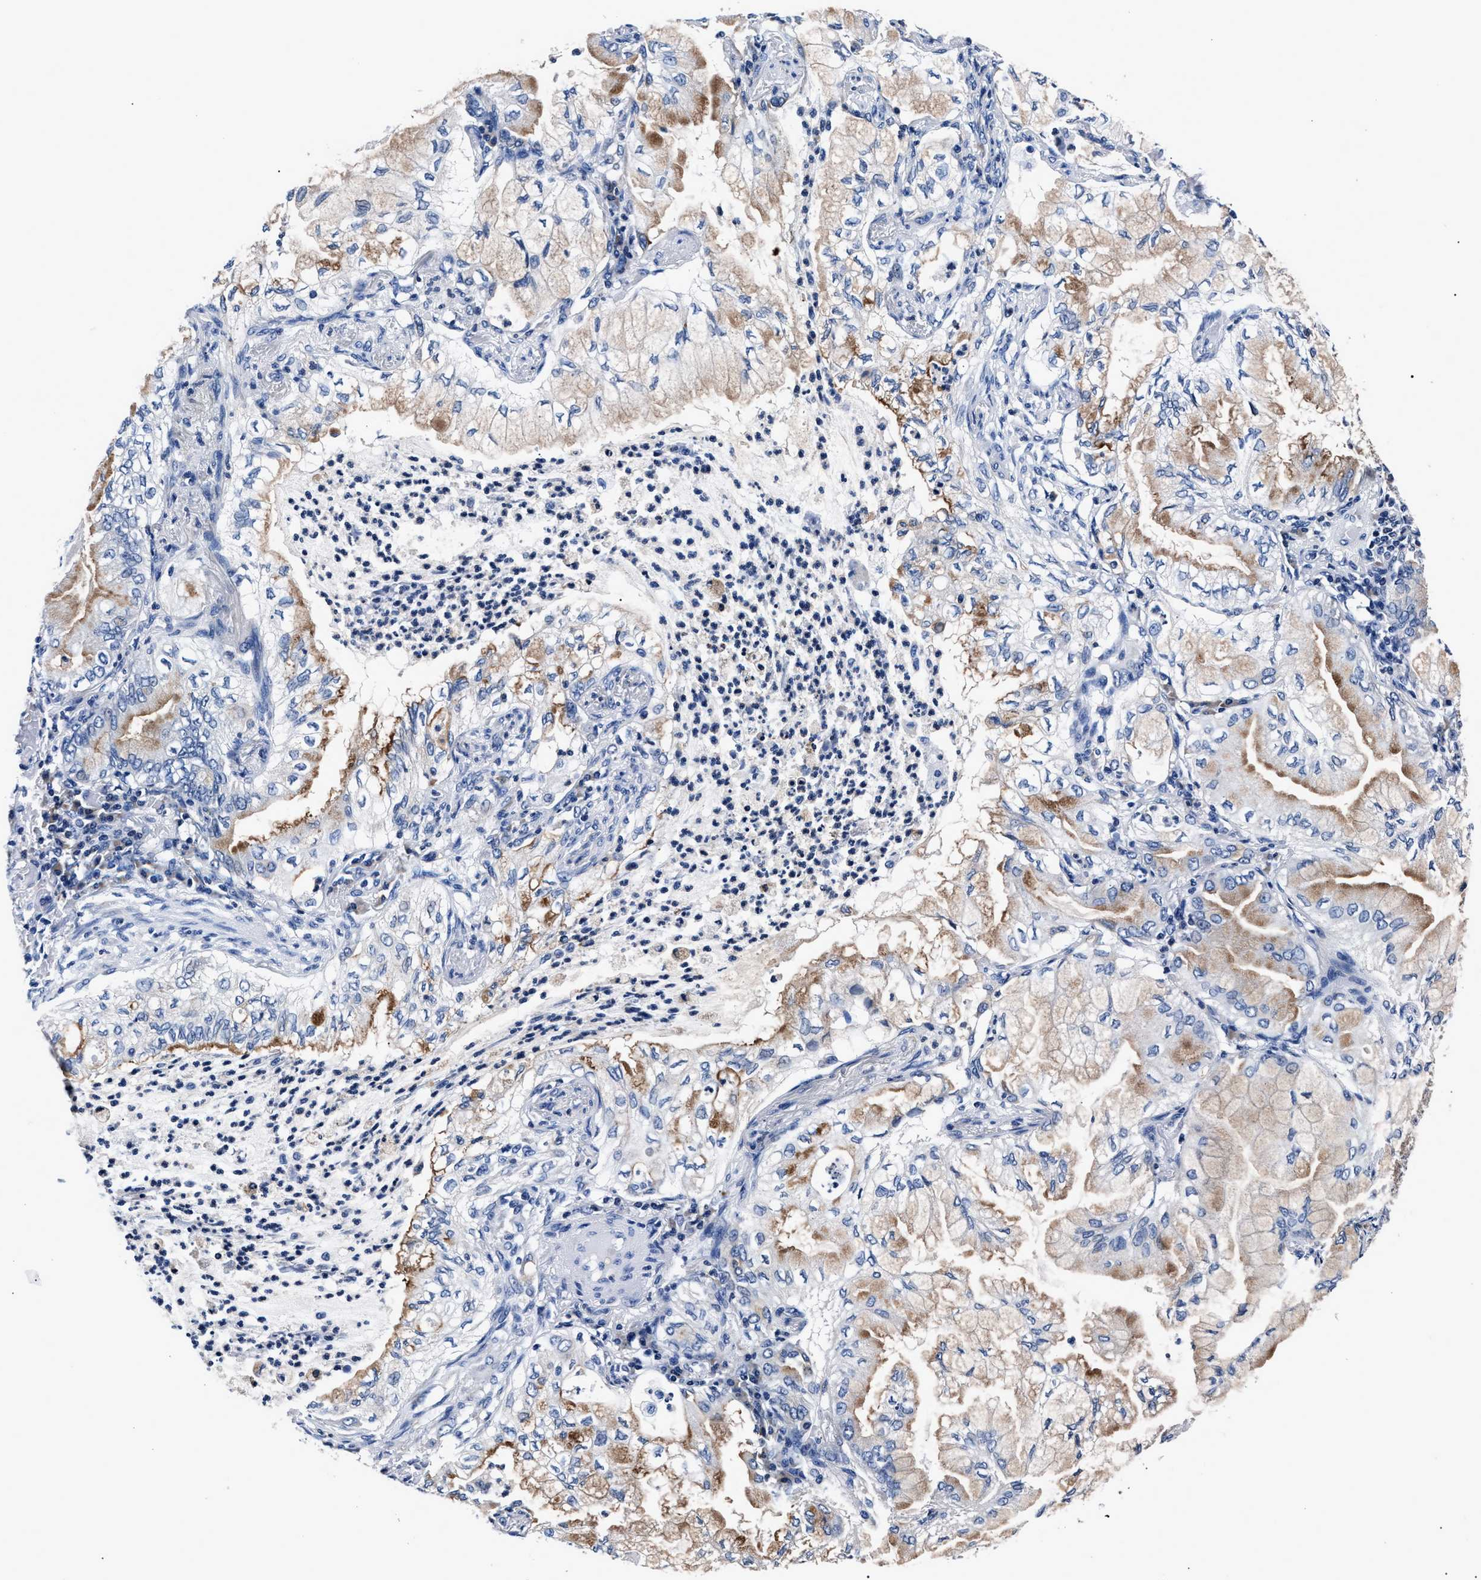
{"staining": {"intensity": "moderate", "quantity": ">75%", "location": "cytoplasmic/membranous"}, "tissue": "lung cancer", "cell_type": "Tumor cells", "image_type": "cancer", "snomed": [{"axis": "morphology", "description": "Adenocarcinoma, NOS"}, {"axis": "topography", "description": "Lung"}], "caption": "Protein expression analysis of human lung cancer (adenocarcinoma) reveals moderate cytoplasmic/membranous staining in approximately >75% of tumor cells.", "gene": "PHF24", "patient": {"sex": "female", "age": 70}}